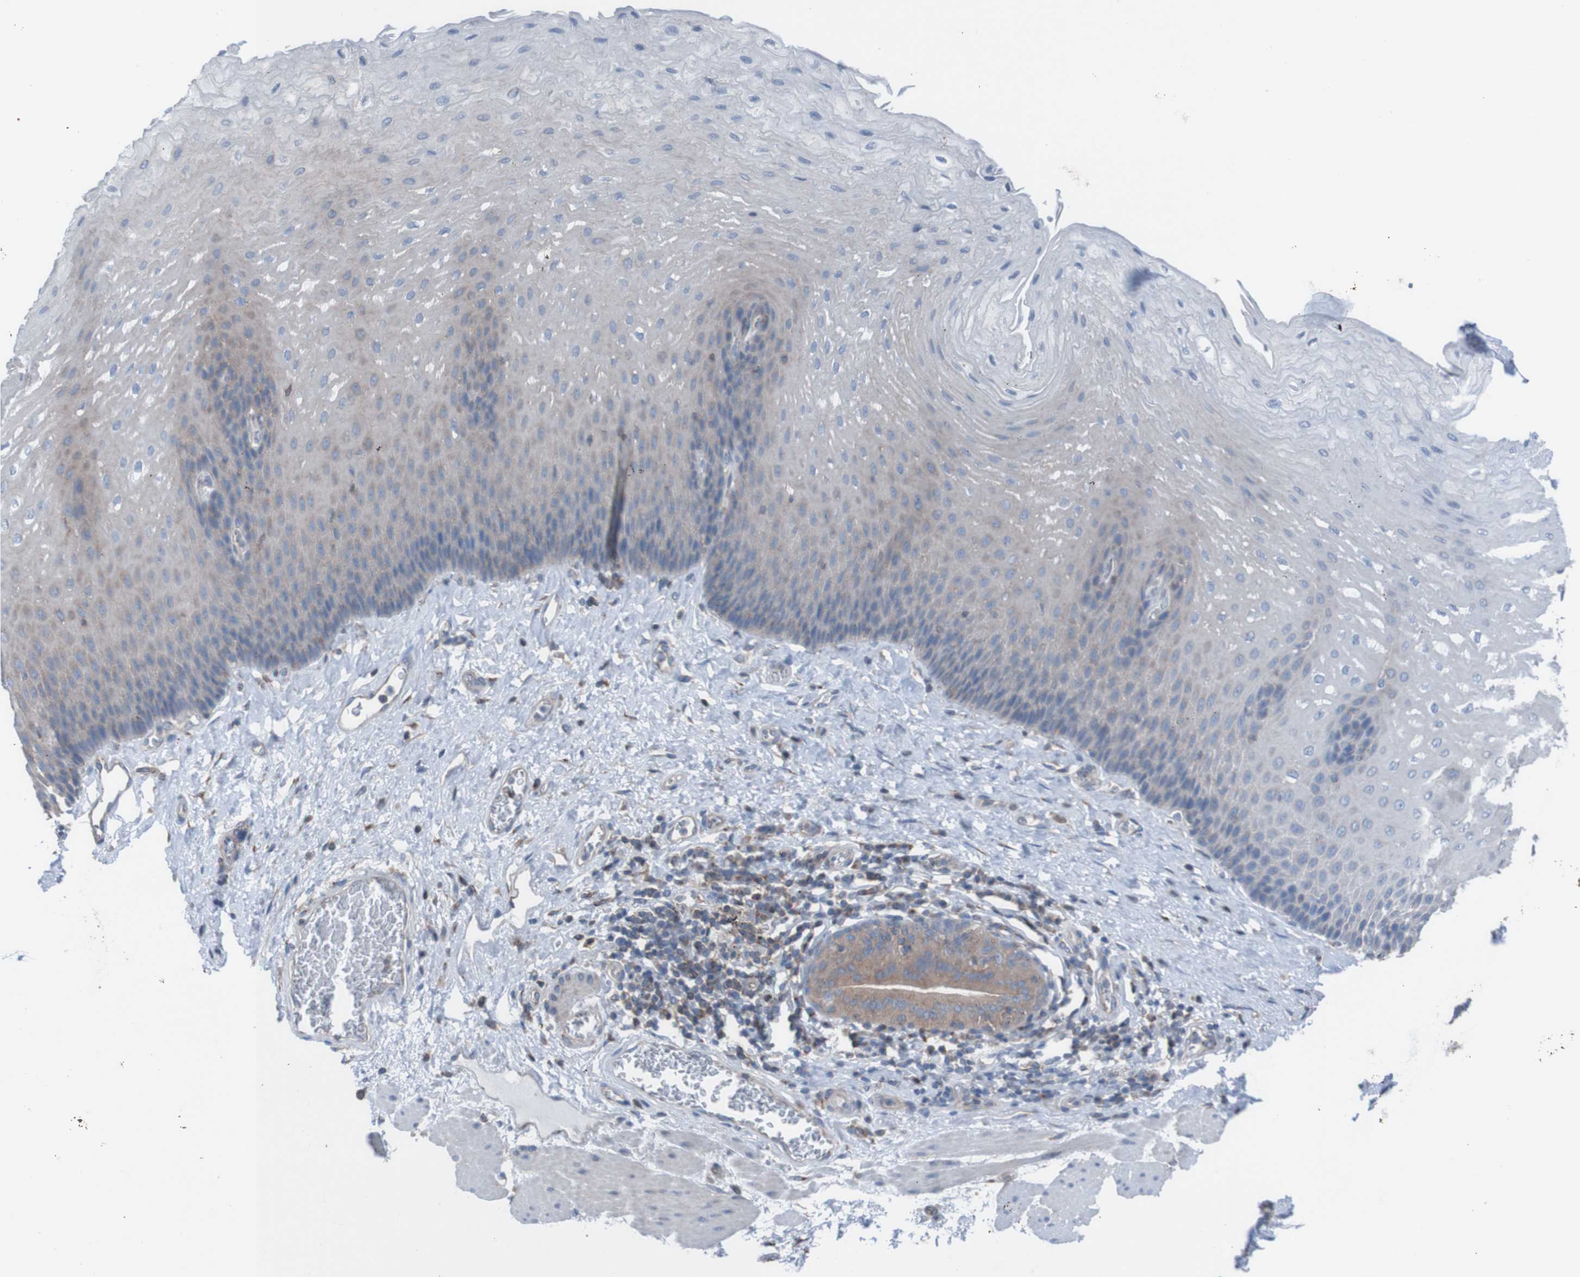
{"staining": {"intensity": "negative", "quantity": "none", "location": "none"}, "tissue": "esophagus", "cell_type": "Squamous epithelial cells", "image_type": "normal", "snomed": [{"axis": "morphology", "description": "Normal tissue, NOS"}, {"axis": "topography", "description": "Esophagus"}], "caption": "Protein analysis of benign esophagus reveals no significant expression in squamous epithelial cells.", "gene": "MINAR1", "patient": {"sex": "female", "age": 72}}